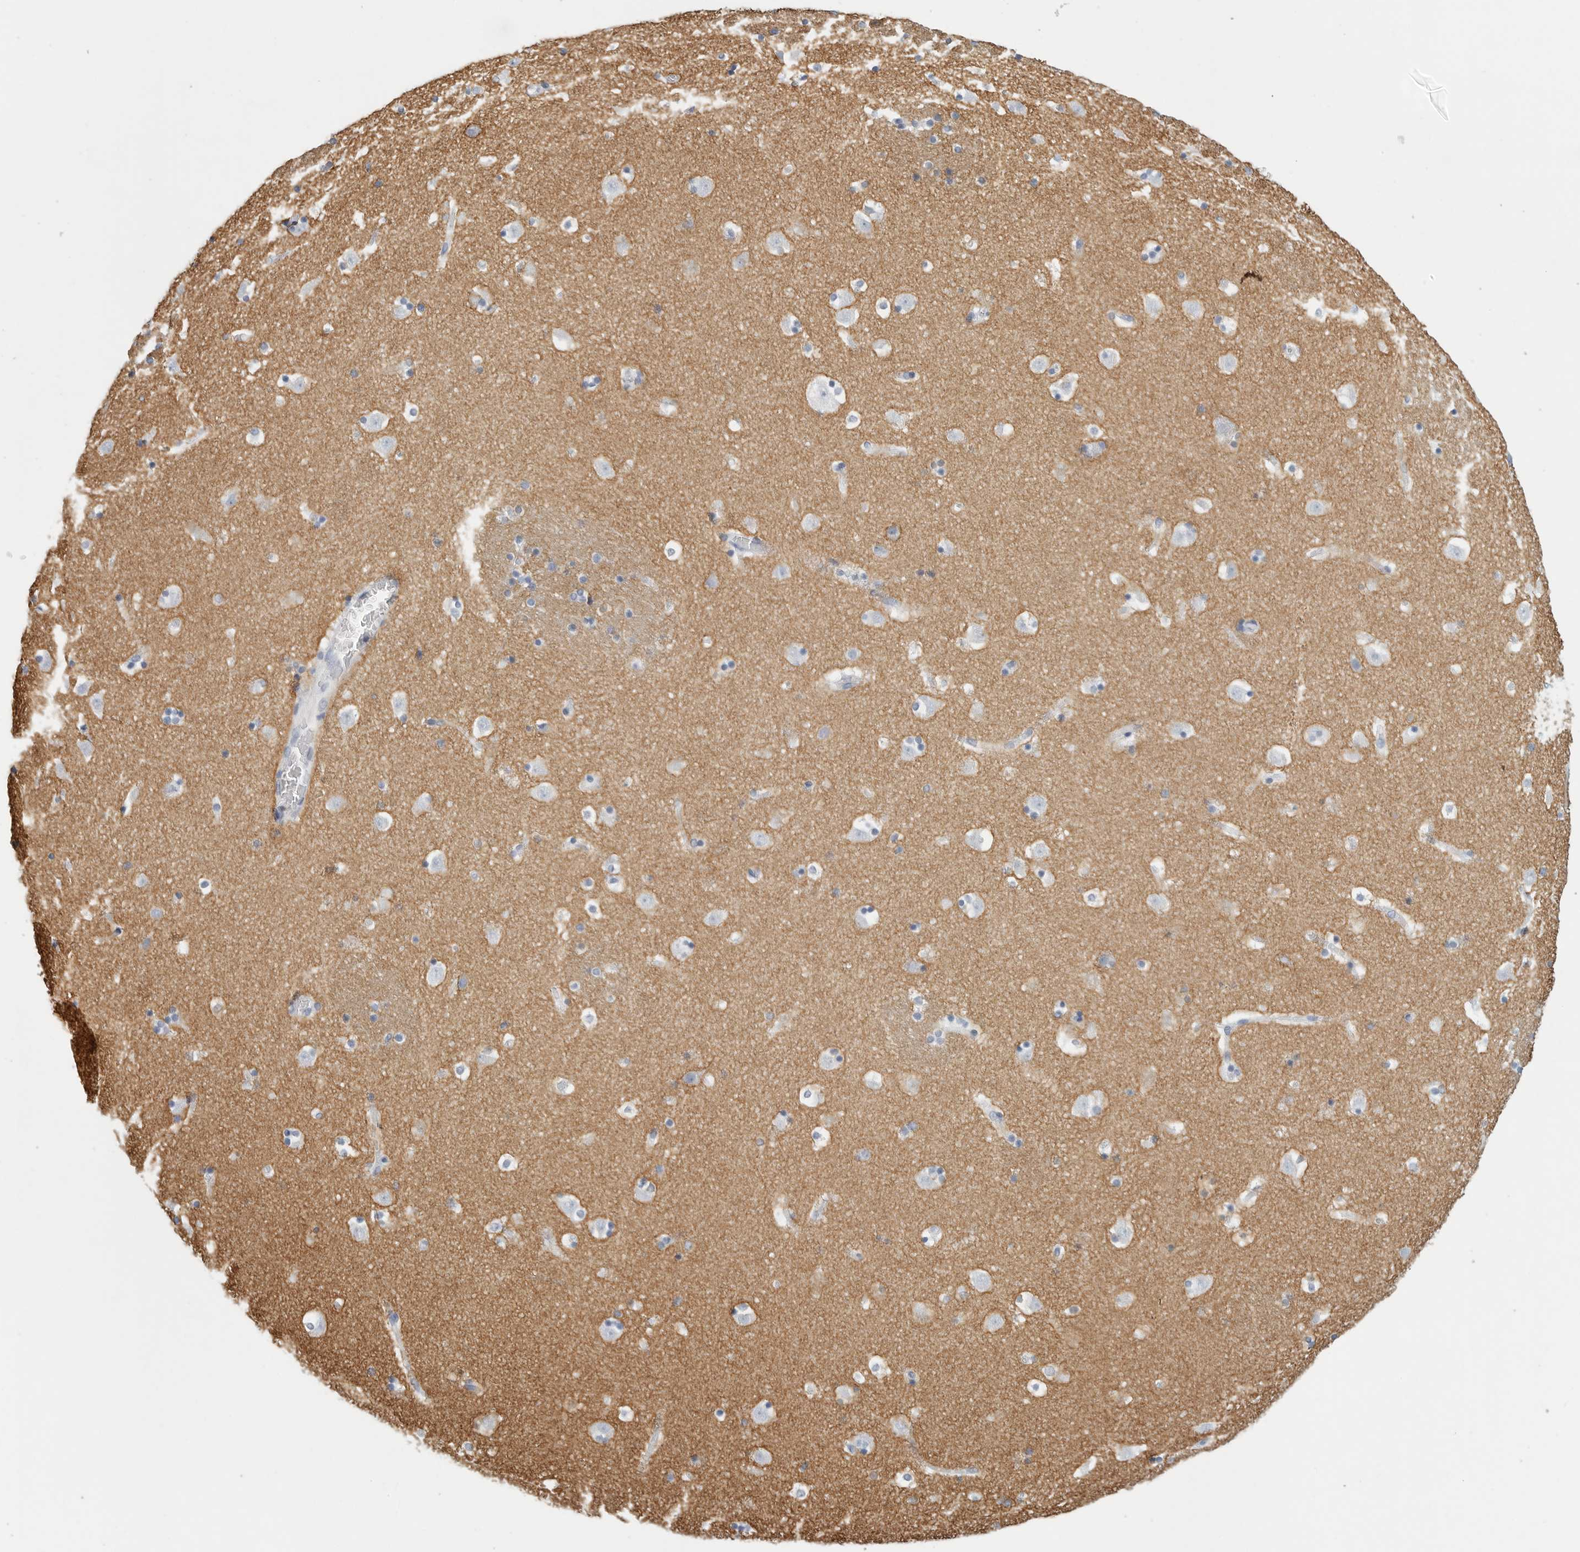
{"staining": {"intensity": "negative", "quantity": "none", "location": "none"}, "tissue": "caudate", "cell_type": "Glial cells", "image_type": "normal", "snomed": [{"axis": "morphology", "description": "Normal tissue, NOS"}, {"axis": "topography", "description": "Lateral ventricle wall"}], "caption": "Histopathology image shows no protein positivity in glial cells of unremarkable caudate. The staining was performed using DAB (3,3'-diaminobenzidine) to visualize the protein expression in brown, while the nuclei were stained in blue with hematoxylin (Magnification: 20x).", "gene": "TNR", "patient": {"sex": "male", "age": 45}}